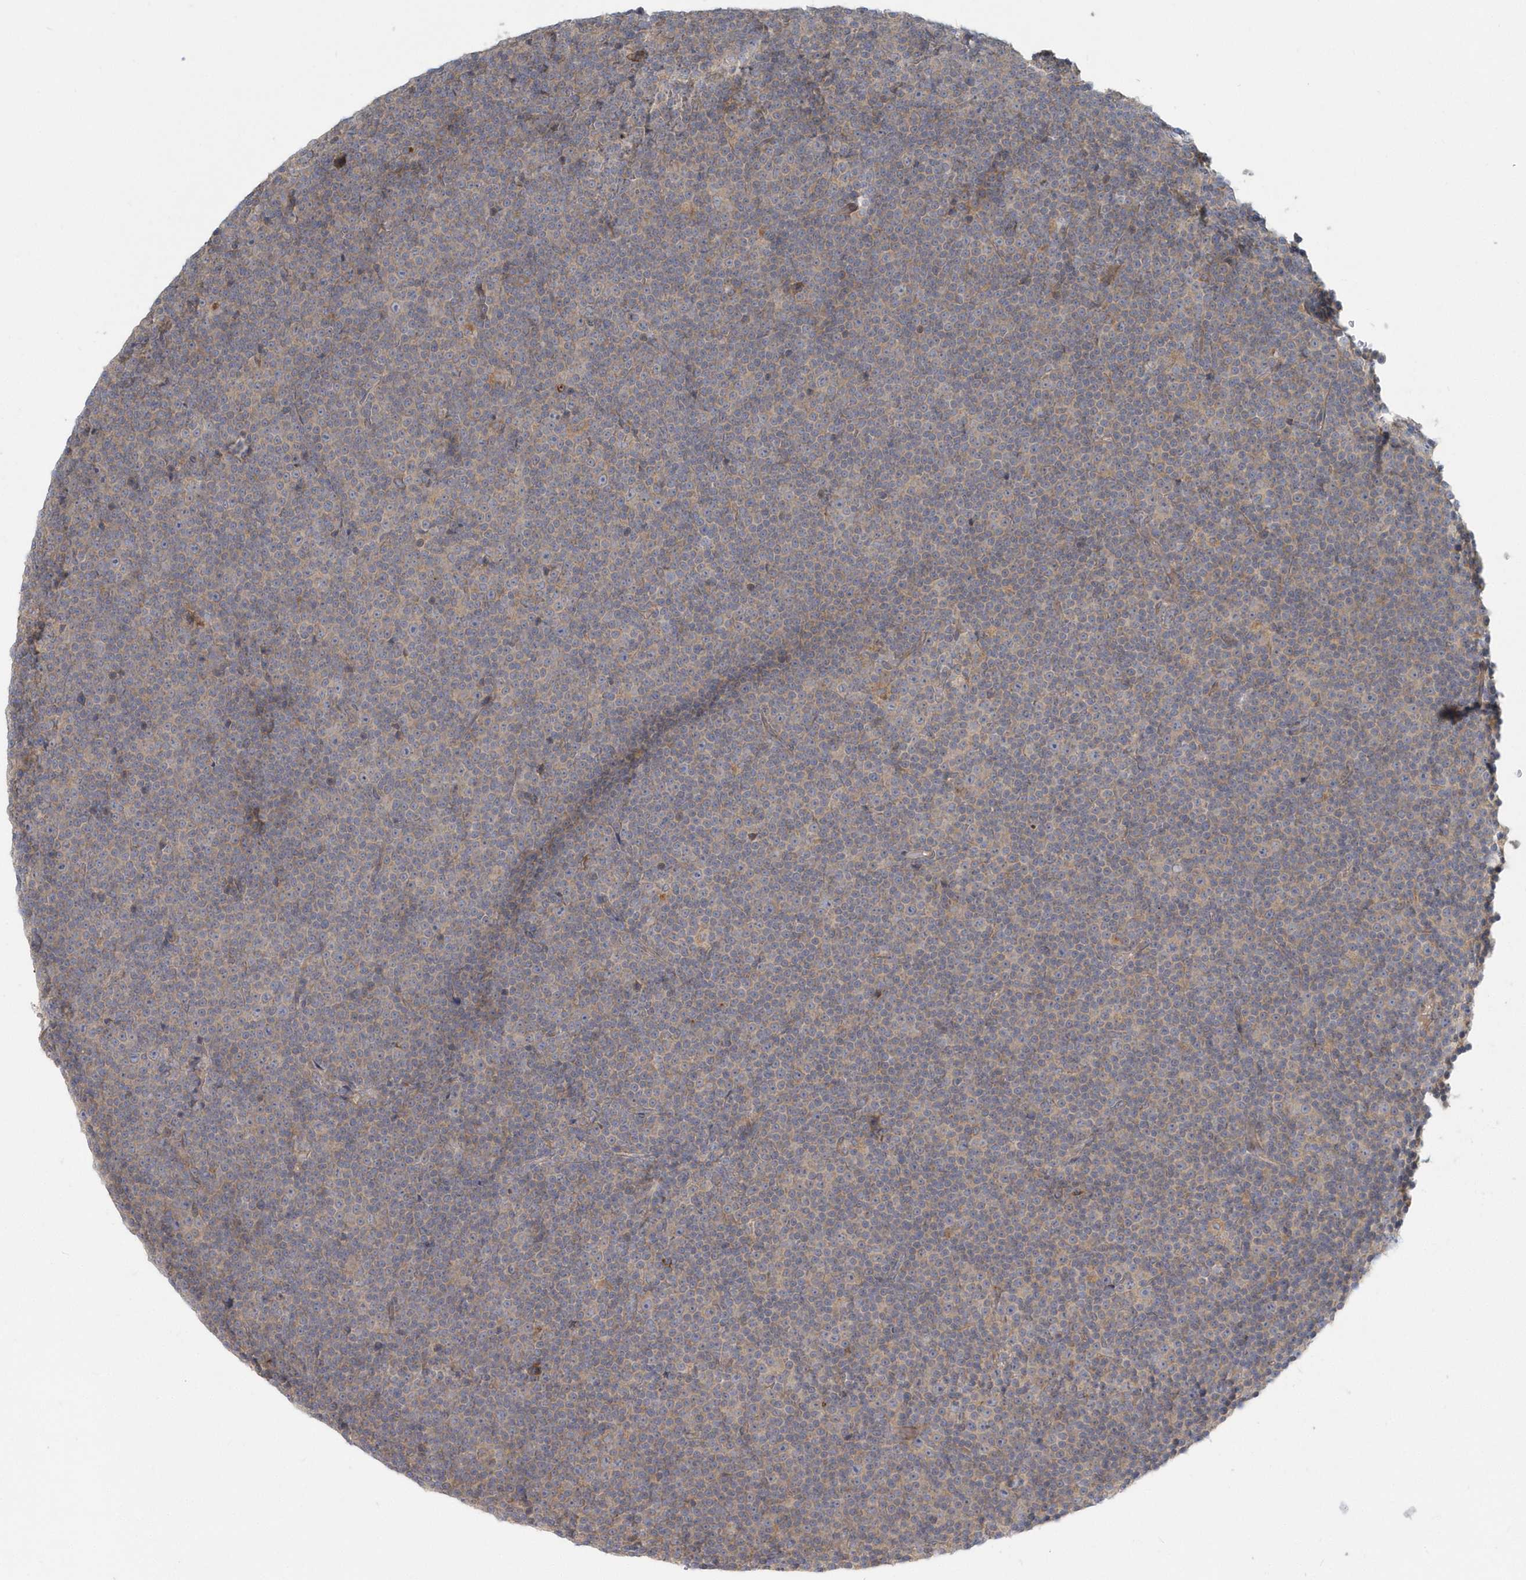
{"staining": {"intensity": "weak", "quantity": "<25%", "location": "cytoplasmic/membranous"}, "tissue": "lymphoma", "cell_type": "Tumor cells", "image_type": "cancer", "snomed": [{"axis": "morphology", "description": "Malignant lymphoma, non-Hodgkin's type, Low grade"}, {"axis": "topography", "description": "Lymph node"}], "caption": "A high-resolution micrograph shows immunohistochemistry (IHC) staining of low-grade malignant lymphoma, non-Hodgkin's type, which exhibits no significant expression in tumor cells. The staining is performed using DAB (3,3'-diaminobenzidine) brown chromogen with nuclei counter-stained in using hematoxylin.", "gene": "NAPB", "patient": {"sex": "female", "age": 67}}